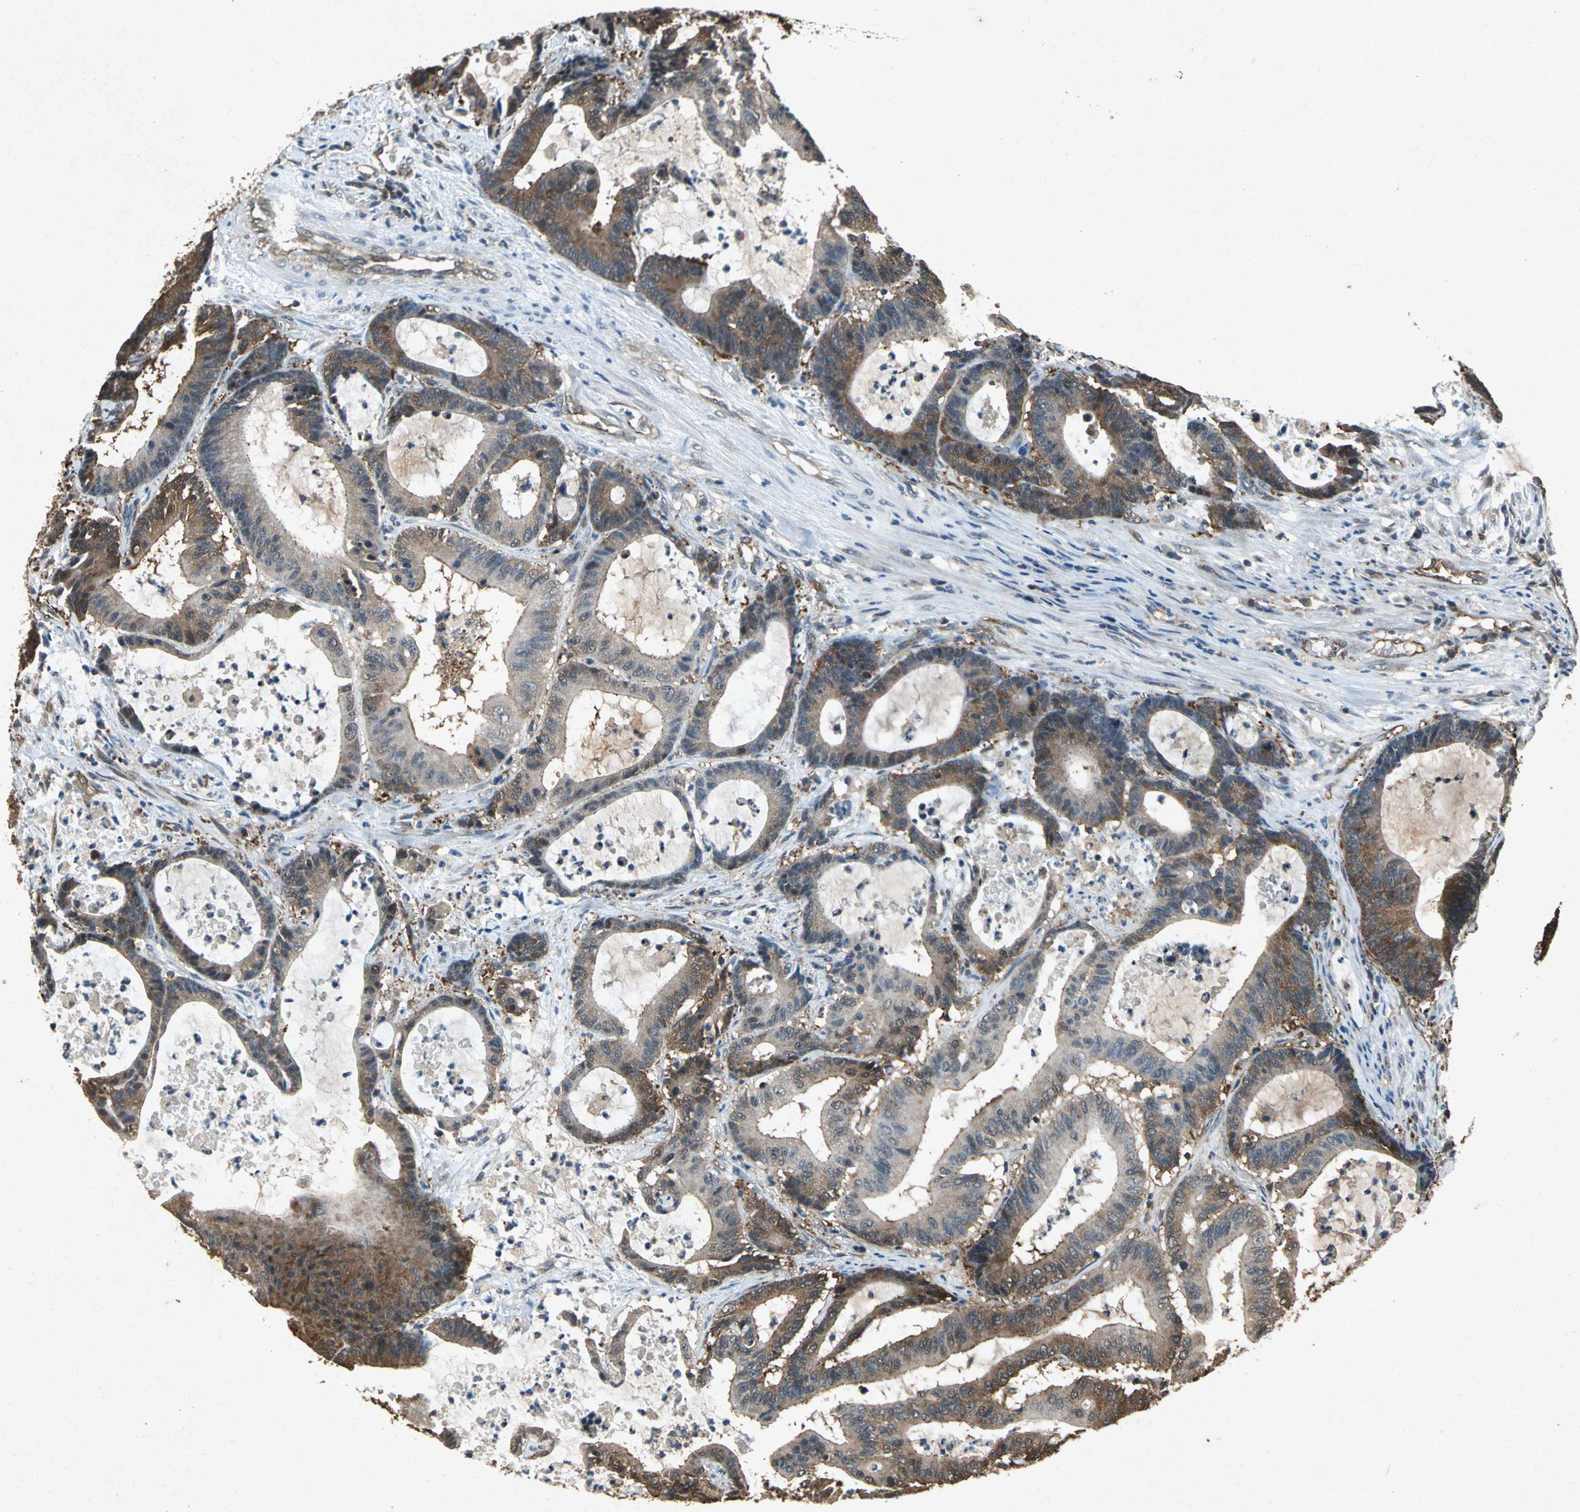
{"staining": {"intensity": "moderate", "quantity": ">75%", "location": "cytoplasmic/membranous"}, "tissue": "colorectal cancer", "cell_type": "Tumor cells", "image_type": "cancer", "snomed": [{"axis": "morphology", "description": "Adenocarcinoma, NOS"}, {"axis": "topography", "description": "Colon"}], "caption": "Immunohistochemical staining of colorectal adenocarcinoma displays medium levels of moderate cytoplasmic/membranous staining in about >75% of tumor cells.", "gene": "HSP90AB1", "patient": {"sex": "female", "age": 84}}